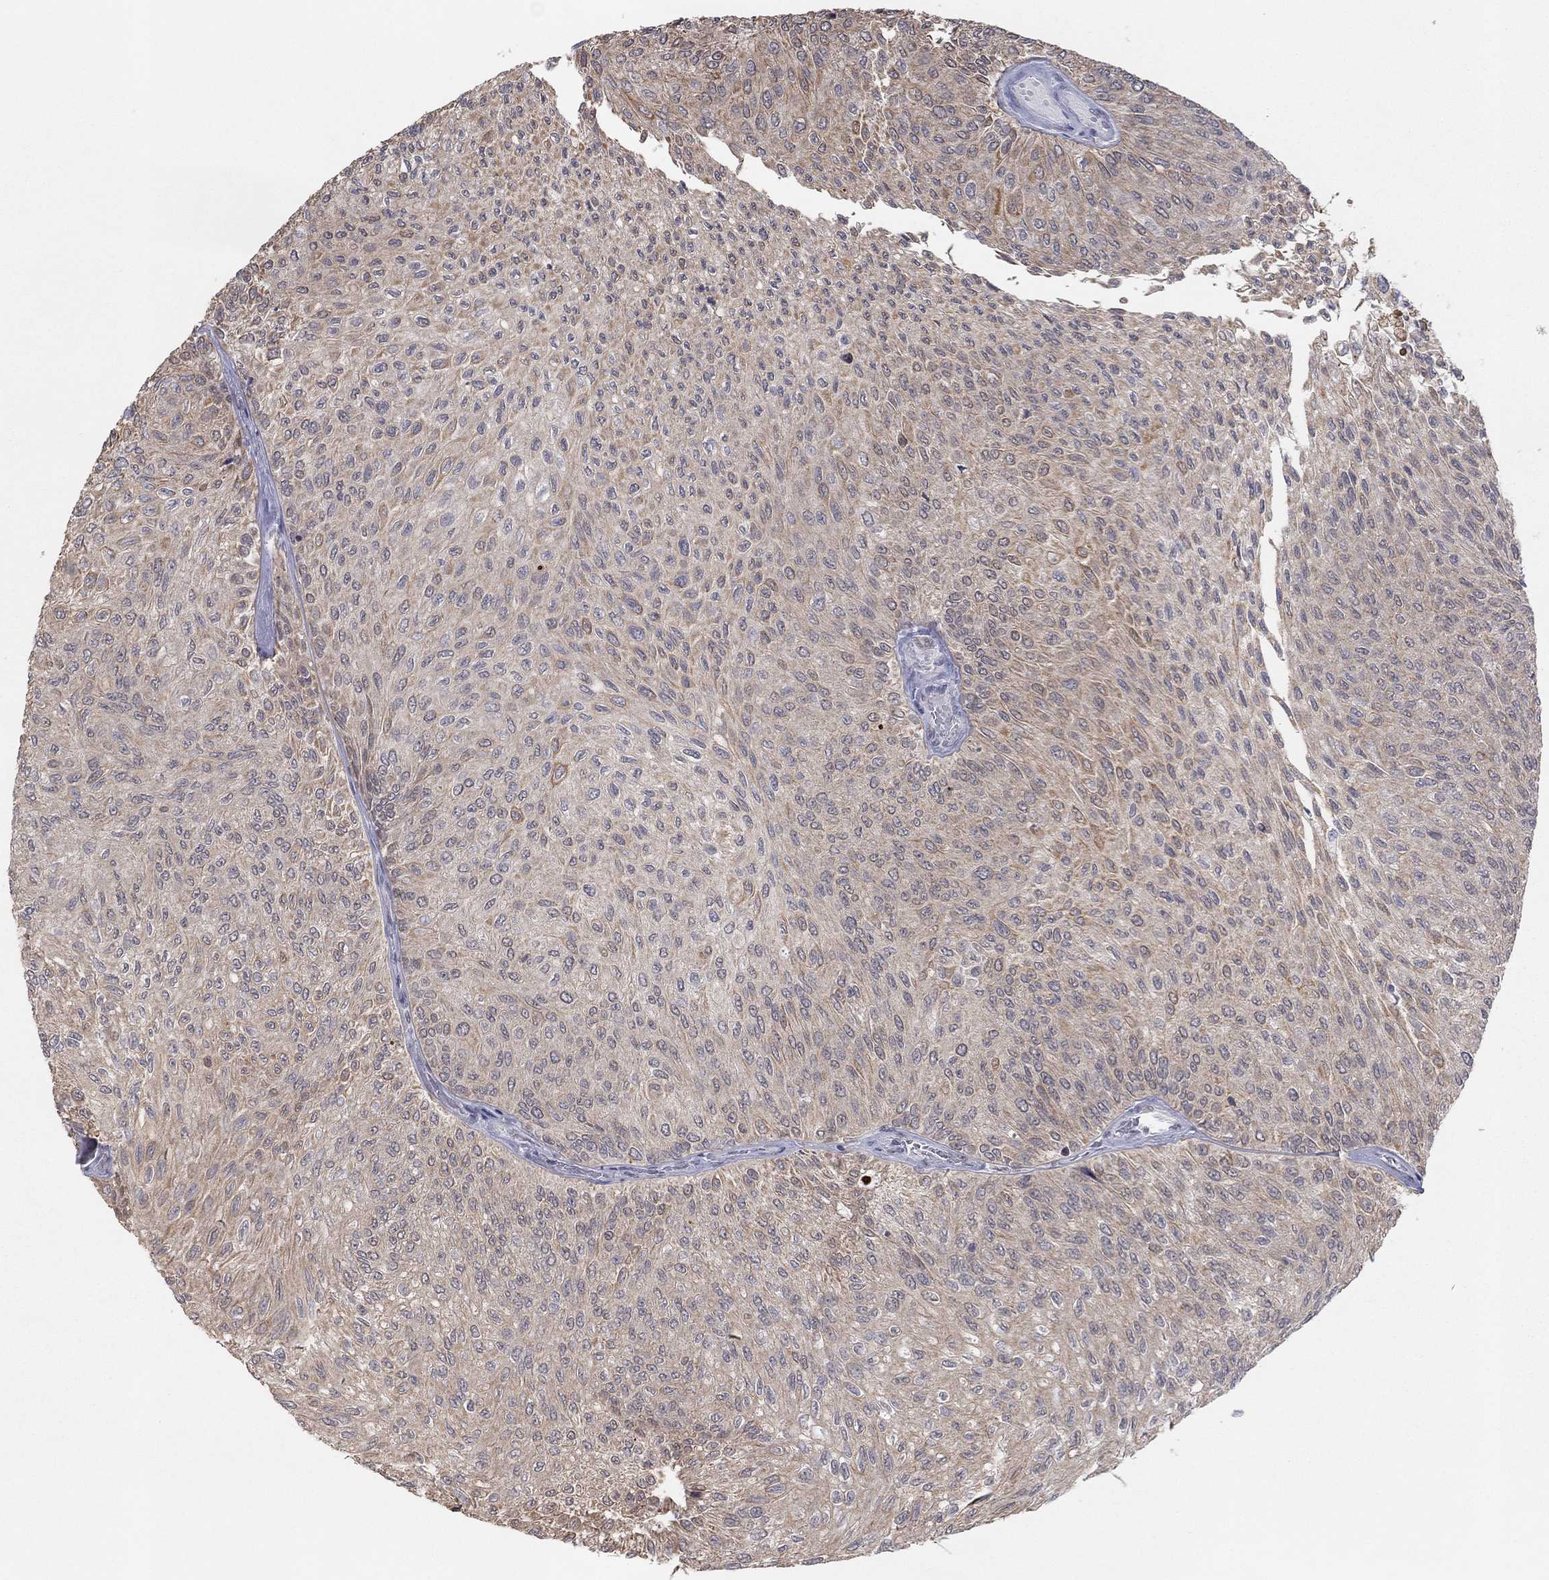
{"staining": {"intensity": "moderate", "quantity": "25%-75%", "location": "cytoplasmic/membranous"}, "tissue": "urothelial cancer", "cell_type": "Tumor cells", "image_type": "cancer", "snomed": [{"axis": "morphology", "description": "Urothelial carcinoma, Low grade"}, {"axis": "topography", "description": "Urinary bladder"}], "caption": "Immunohistochemistry (IHC) micrograph of human urothelial cancer stained for a protein (brown), which shows medium levels of moderate cytoplasmic/membranous staining in approximately 25%-75% of tumor cells.", "gene": "SLC22A2", "patient": {"sex": "male", "age": 78}}